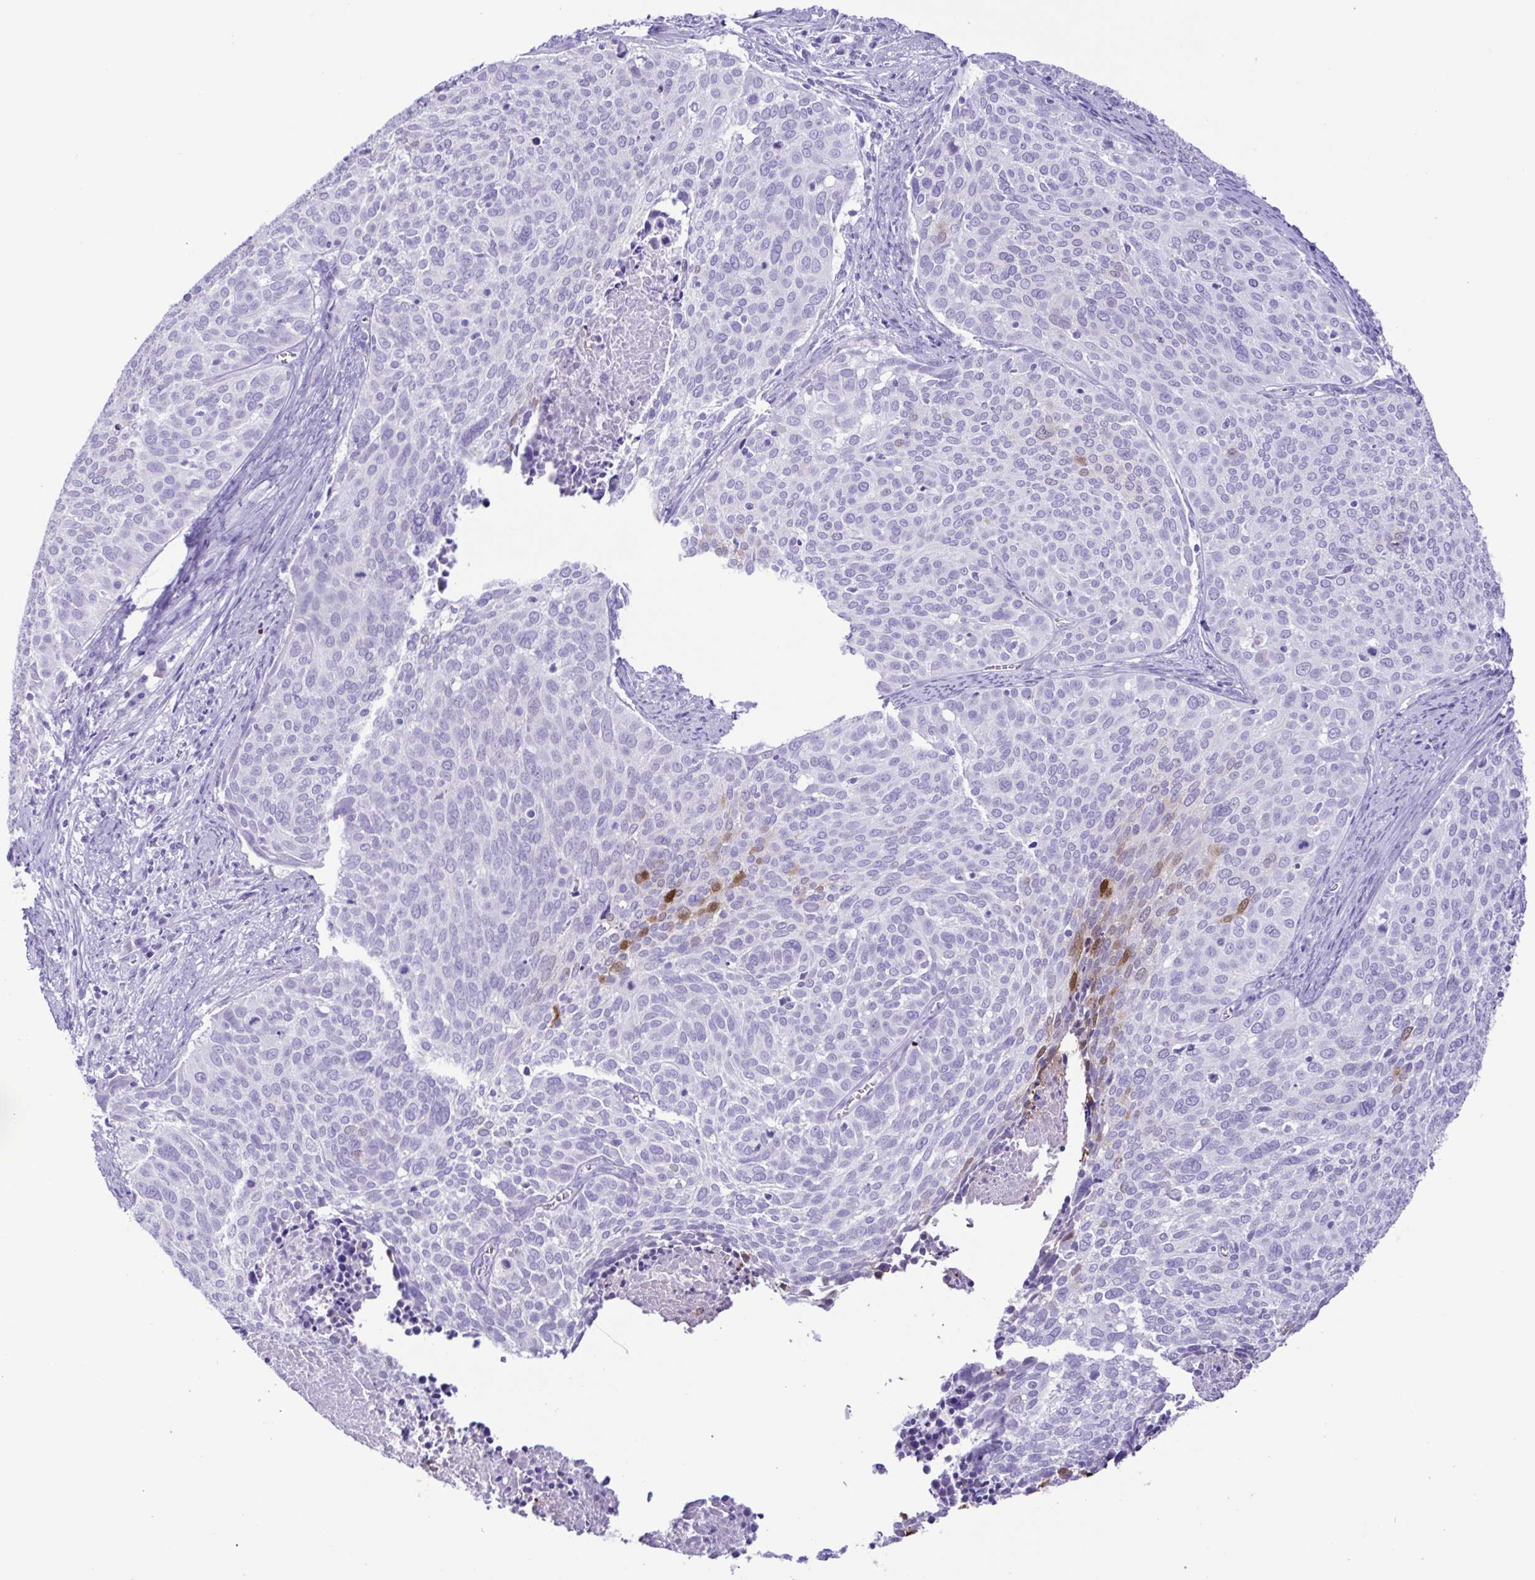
{"staining": {"intensity": "moderate", "quantity": "<25%", "location": "nuclear"}, "tissue": "cervical cancer", "cell_type": "Tumor cells", "image_type": "cancer", "snomed": [{"axis": "morphology", "description": "Squamous cell carcinoma, NOS"}, {"axis": "topography", "description": "Cervix"}], "caption": "Cervical squamous cell carcinoma tissue reveals moderate nuclear staining in approximately <25% of tumor cells, visualized by immunohistochemistry.", "gene": "CASP14", "patient": {"sex": "female", "age": 39}}